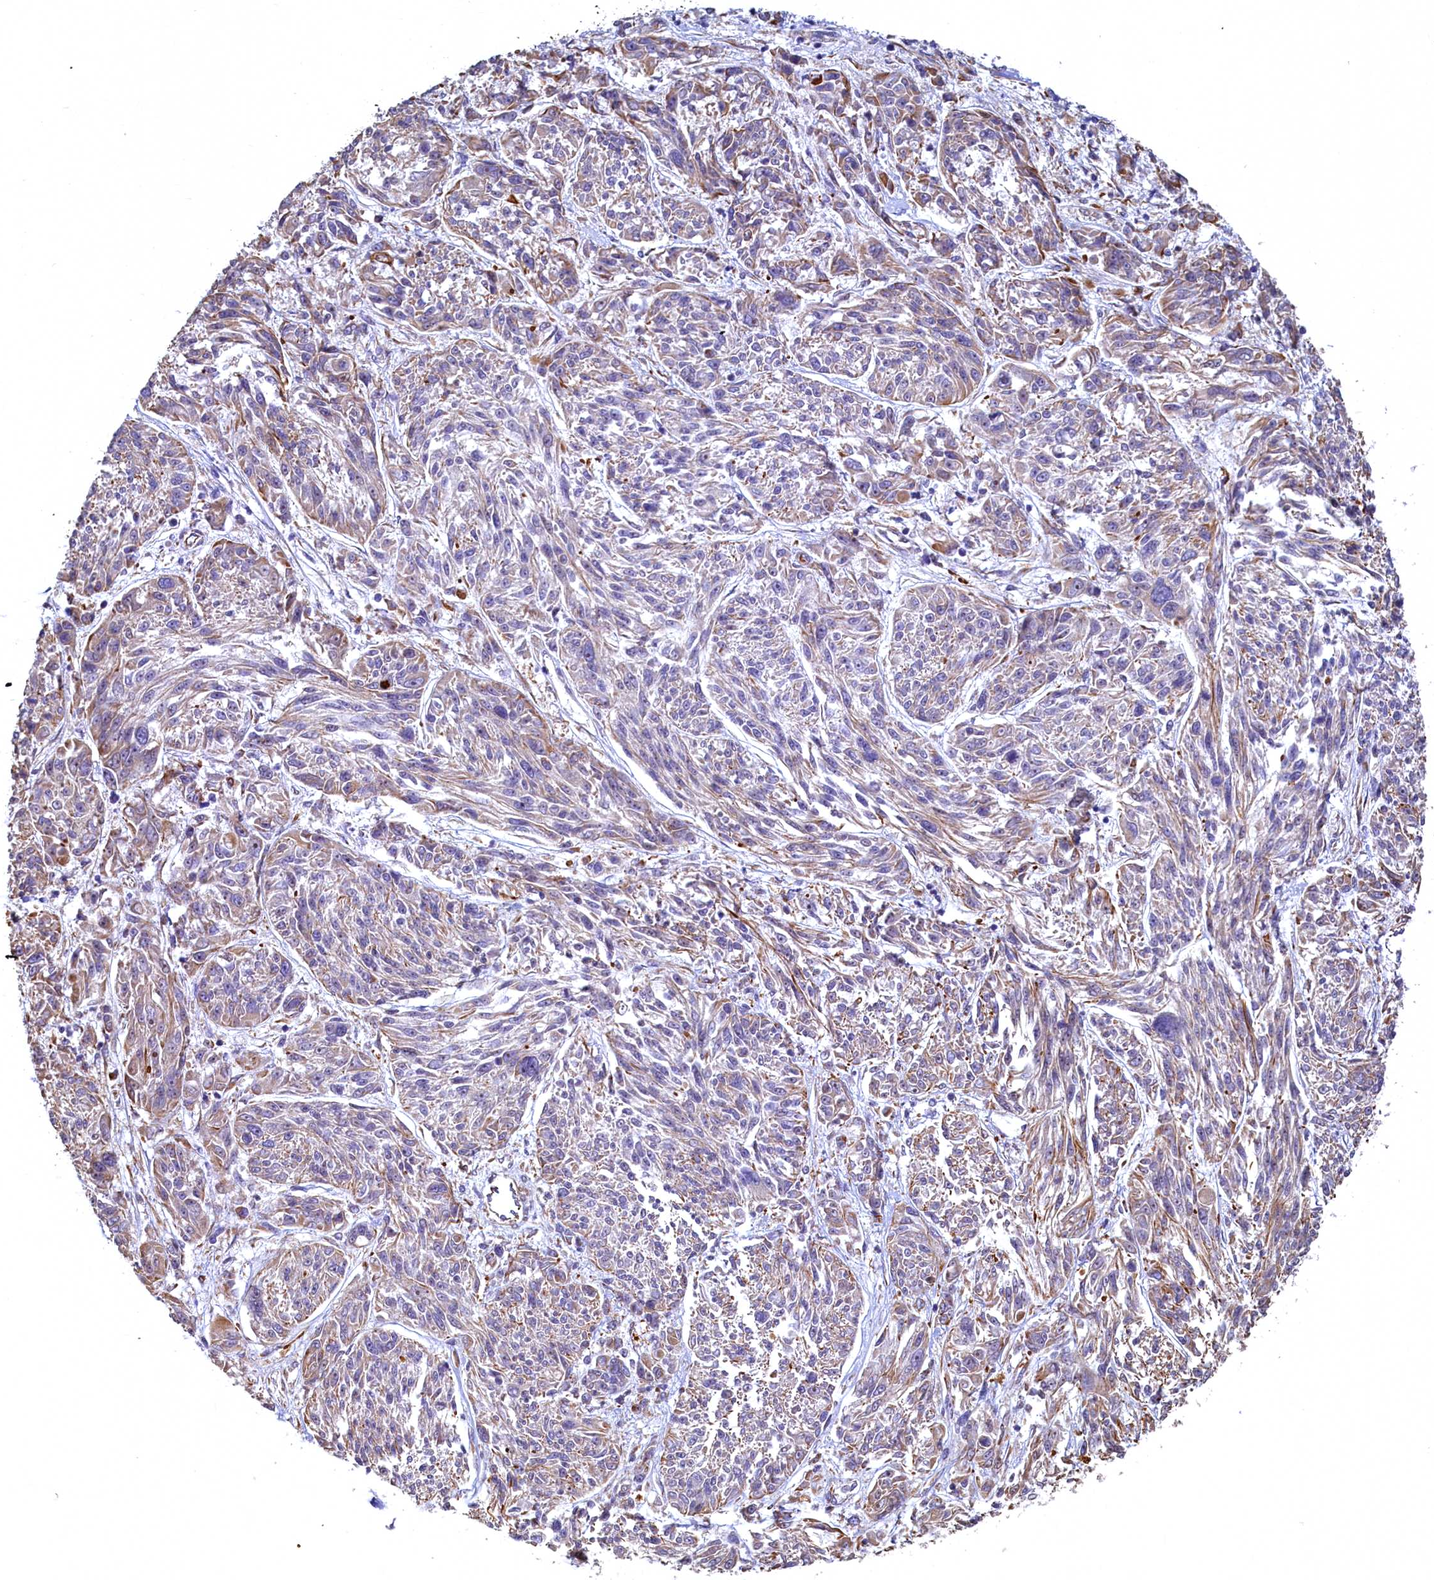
{"staining": {"intensity": "weak", "quantity": "<25%", "location": "cytoplasmic/membranous"}, "tissue": "melanoma", "cell_type": "Tumor cells", "image_type": "cancer", "snomed": [{"axis": "morphology", "description": "Malignant melanoma, NOS"}, {"axis": "topography", "description": "Skin"}], "caption": "Micrograph shows no significant protein staining in tumor cells of malignant melanoma.", "gene": "LRRC57", "patient": {"sex": "male", "age": 53}}